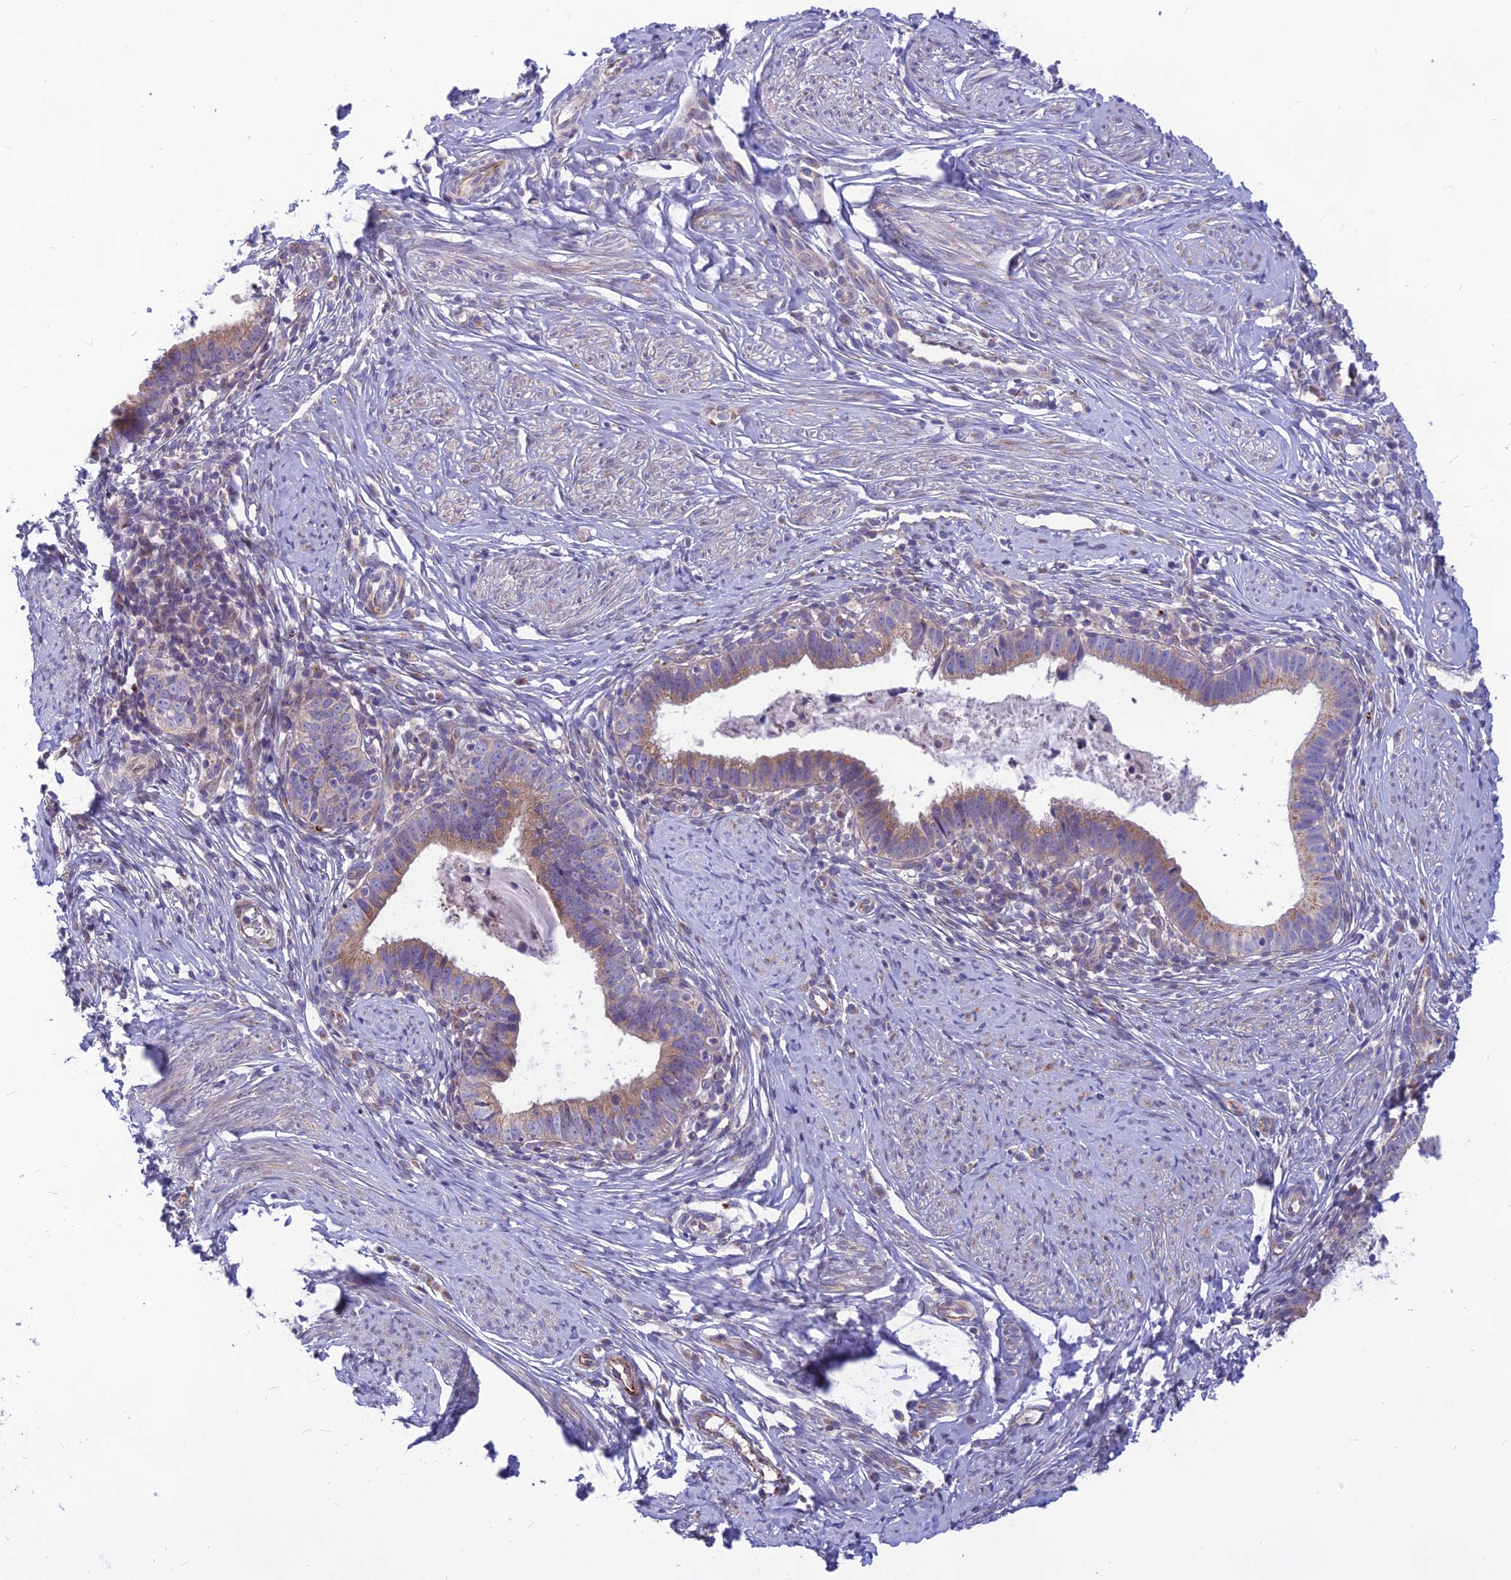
{"staining": {"intensity": "moderate", "quantity": "25%-75%", "location": "cytoplasmic/membranous"}, "tissue": "cervical cancer", "cell_type": "Tumor cells", "image_type": "cancer", "snomed": [{"axis": "morphology", "description": "Adenocarcinoma, NOS"}, {"axis": "topography", "description": "Cervix"}], "caption": "IHC of human cervical adenocarcinoma shows medium levels of moderate cytoplasmic/membranous staining in about 25%-75% of tumor cells.", "gene": "PTCD2", "patient": {"sex": "female", "age": 36}}